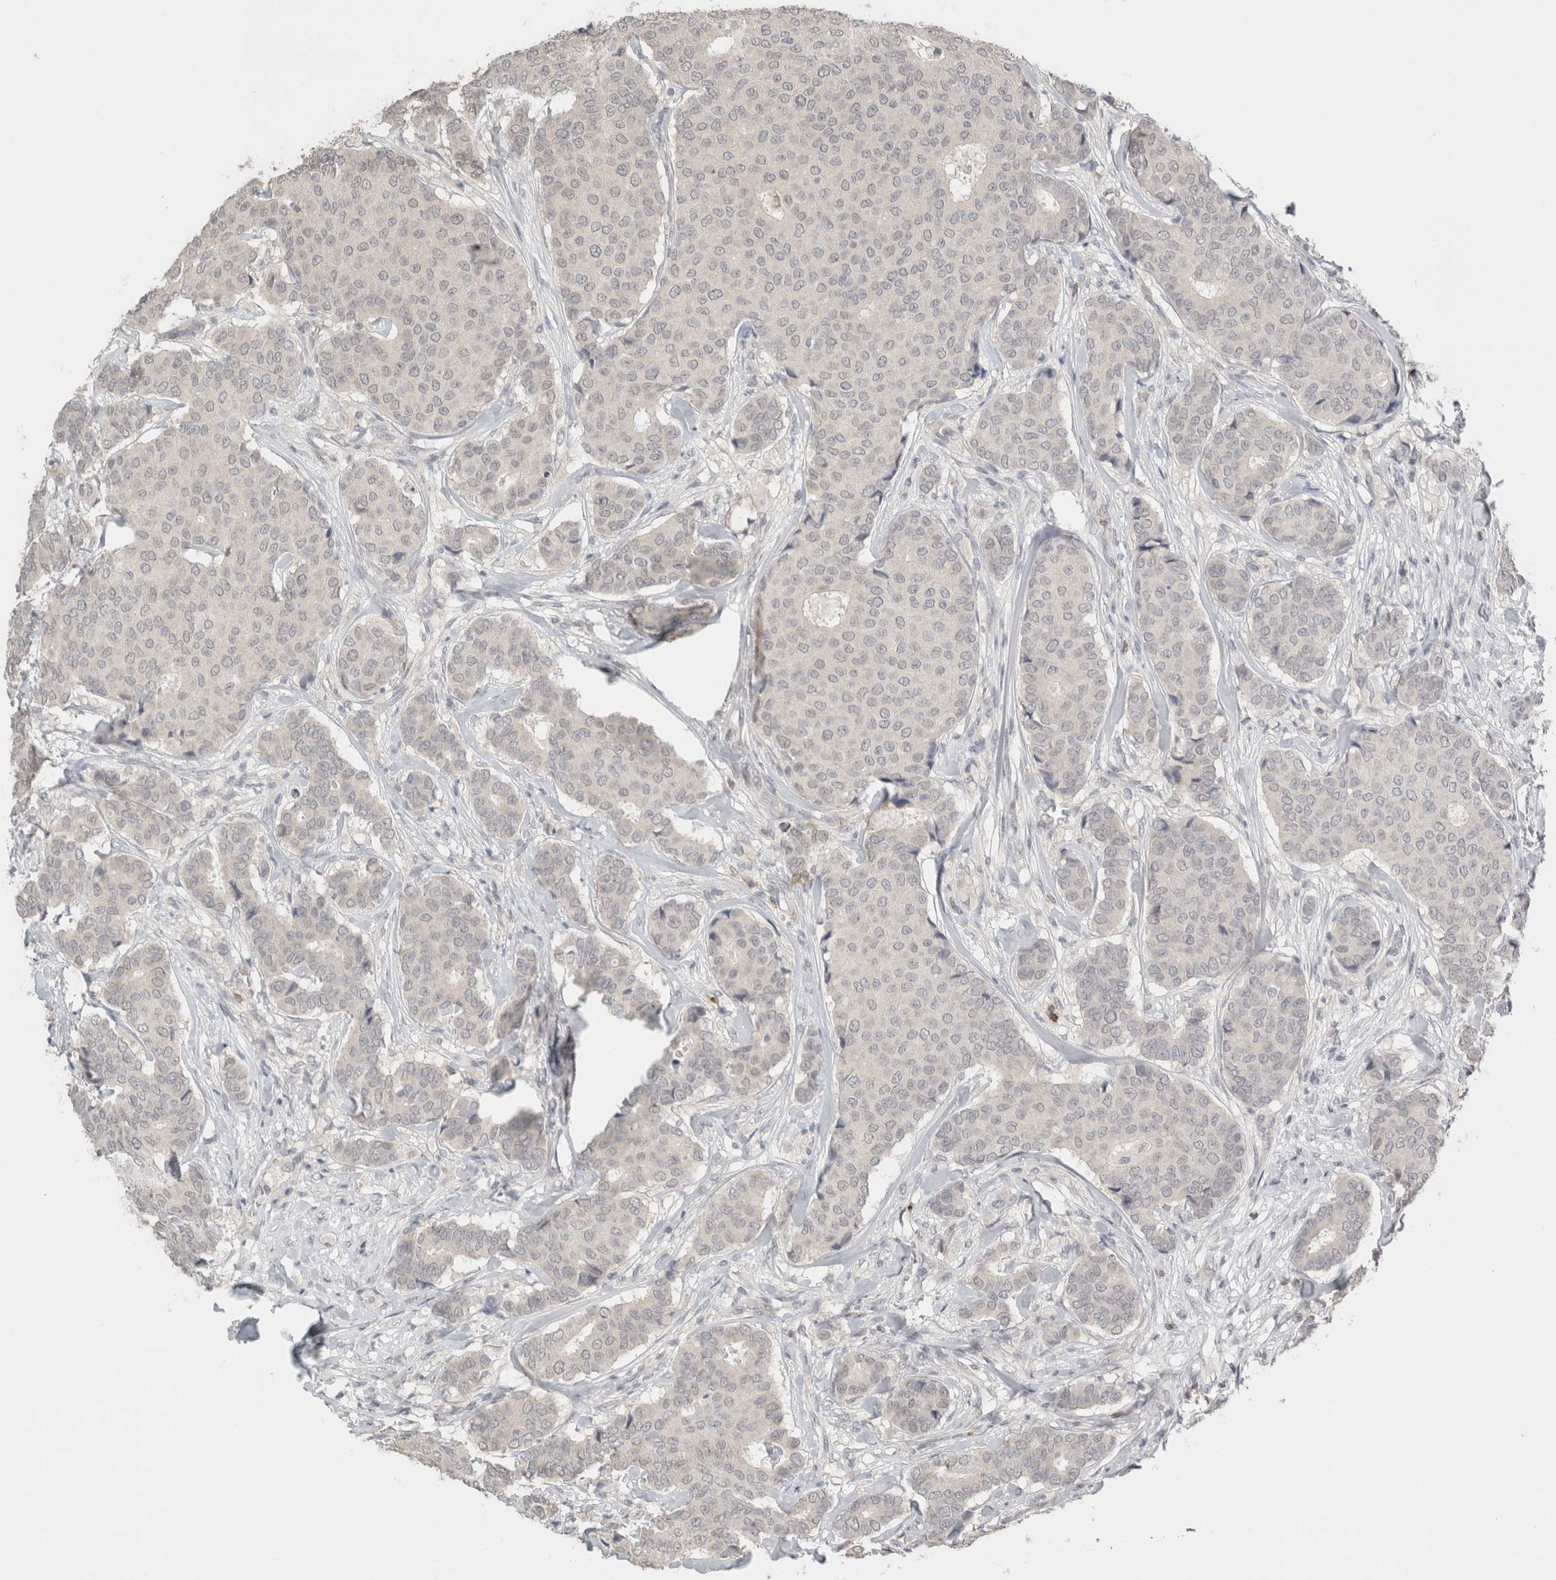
{"staining": {"intensity": "negative", "quantity": "none", "location": "none"}, "tissue": "breast cancer", "cell_type": "Tumor cells", "image_type": "cancer", "snomed": [{"axis": "morphology", "description": "Duct carcinoma"}, {"axis": "topography", "description": "Breast"}], "caption": "This is an immunohistochemistry (IHC) histopathology image of human breast cancer (intraductal carcinoma). There is no expression in tumor cells.", "gene": "TRAT1", "patient": {"sex": "female", "age": 75}}